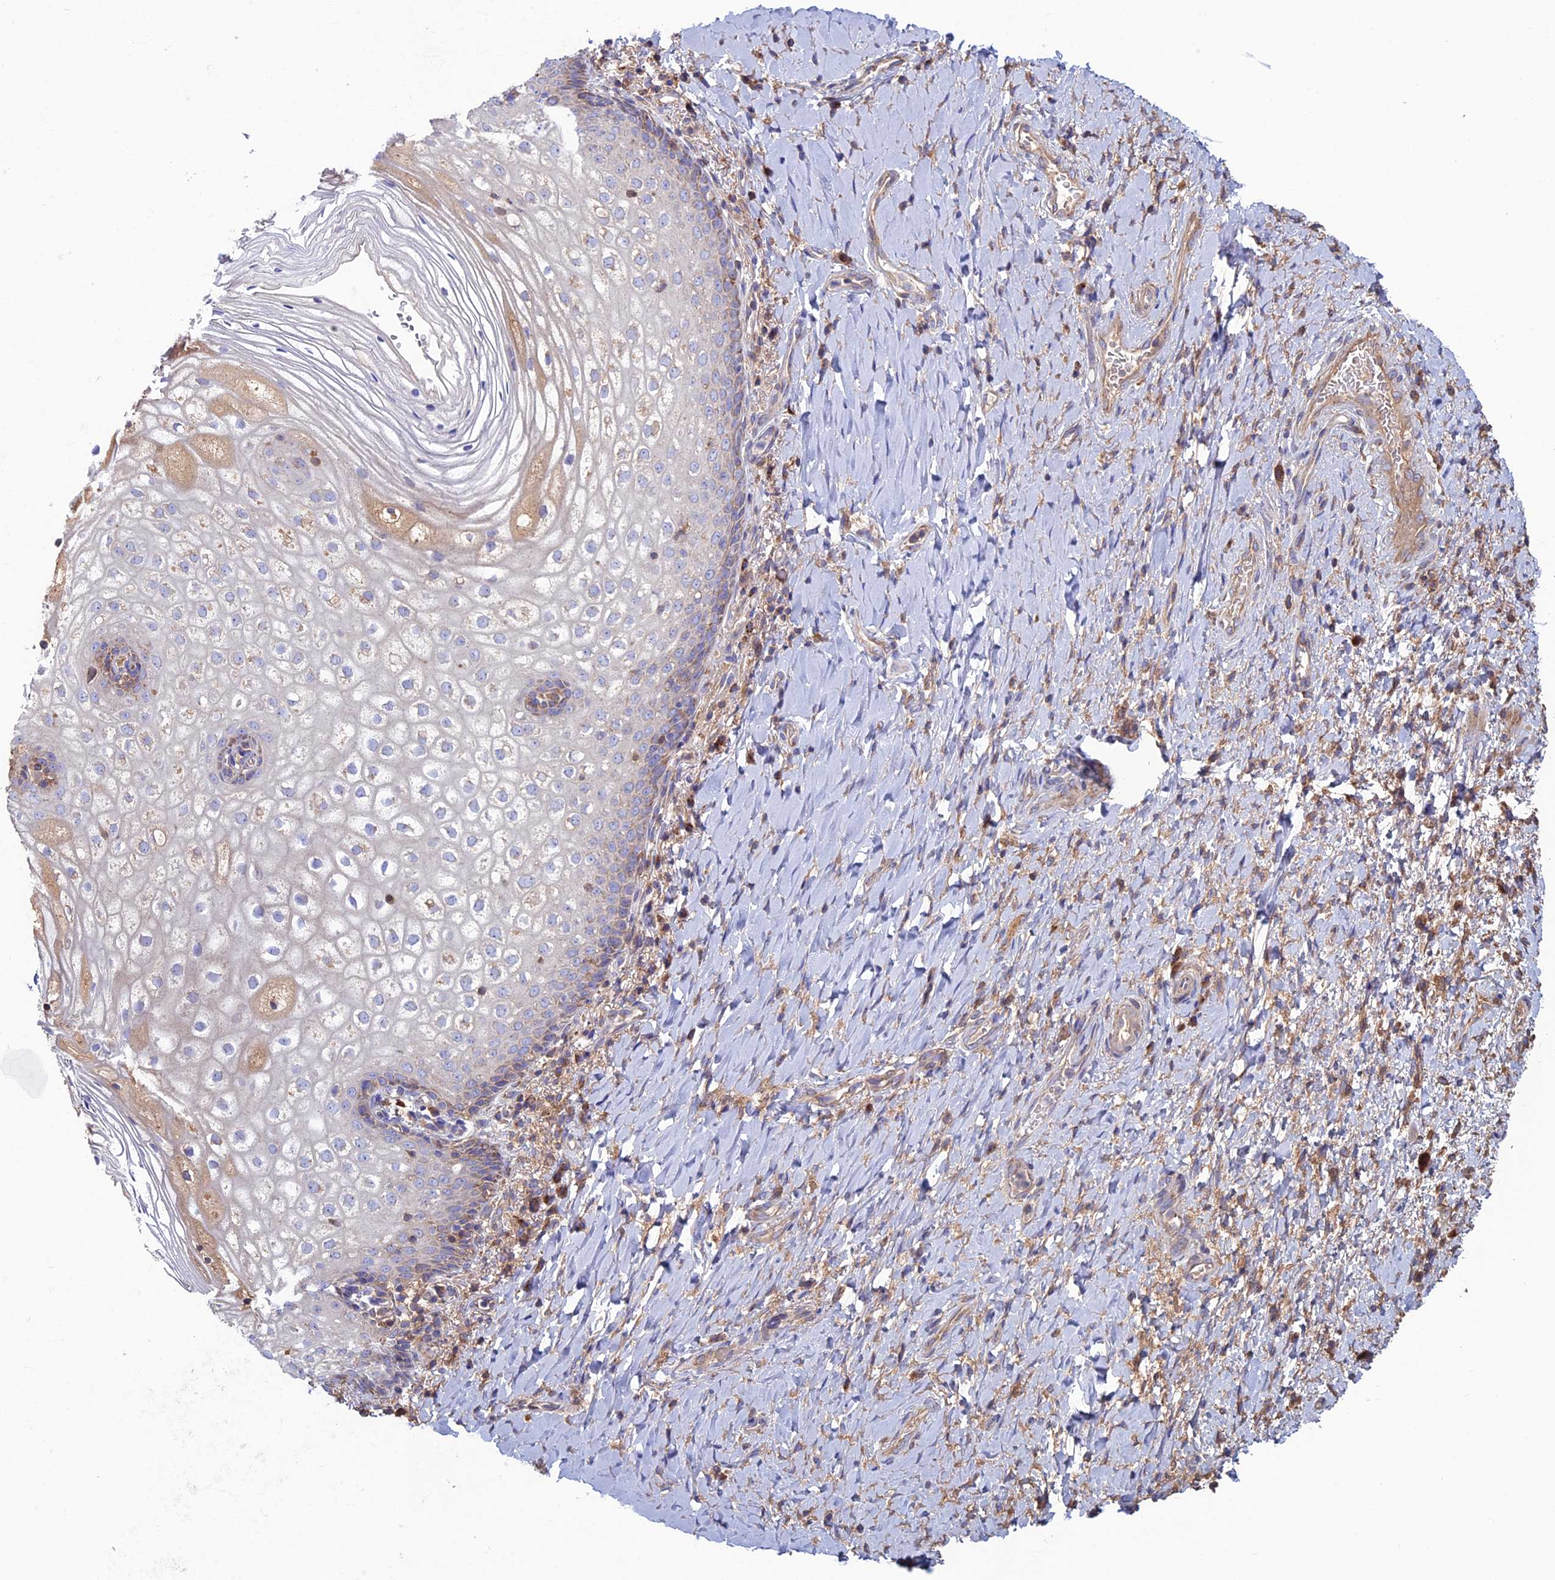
{"staining": {"intensity": "weak", "quantity": "<25%", "location": "cytoplasmic/membranous"}, "tissue": "vagina", "cell_type": "Squamous epithelial cells", "image_type": "normal", "snomed": [{"axis": "morphology", "description": "Normal tissue, NOS"}, {"axis": "topography", "description": "Vagina"}], "caption": "Immunohistochemical staining of unremarkable vagina exhibits no significant staining in squamous epithelial cells.", "gene": "SLC15A5", "patient": {"sex": "female", "age": 60}}